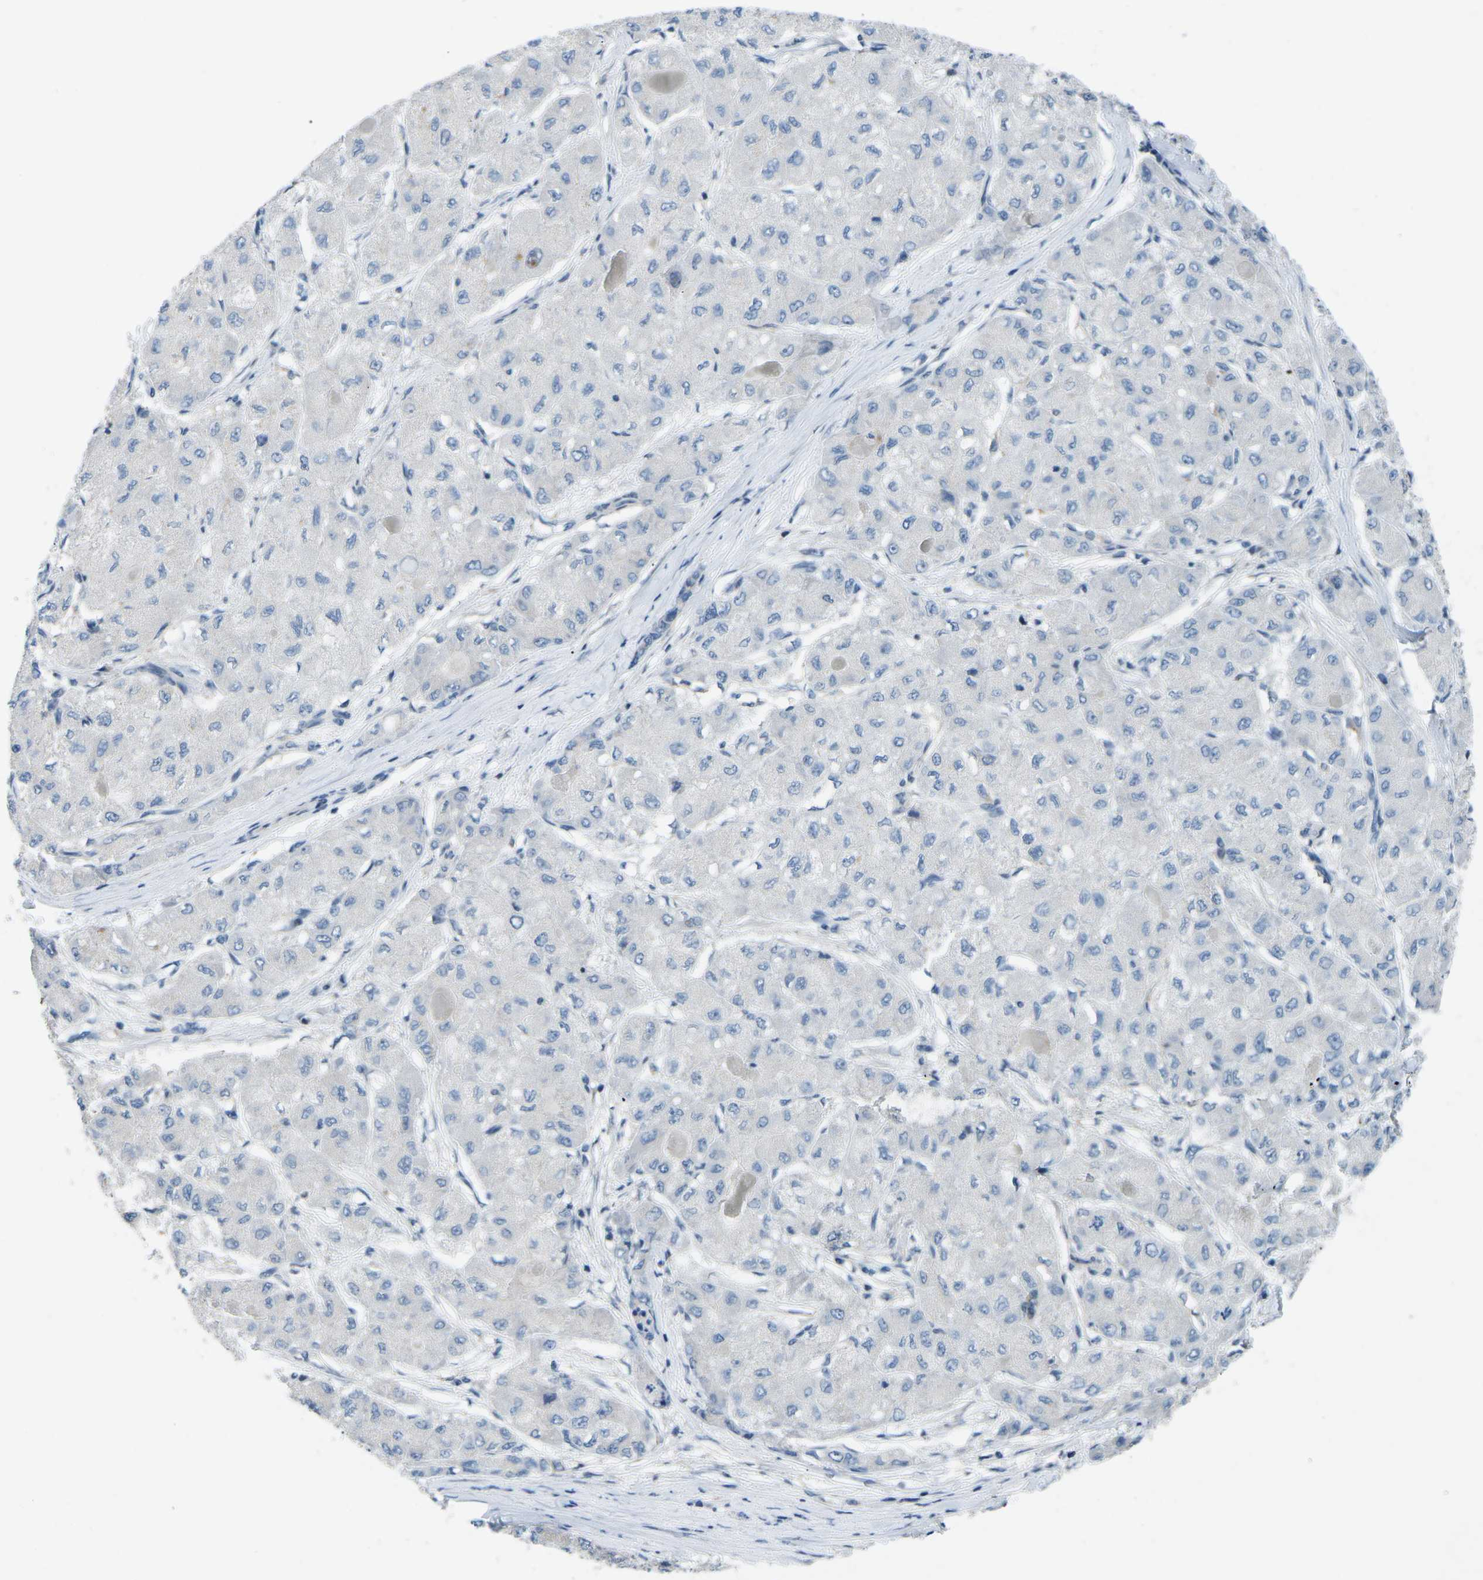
{"staining": {"intensity": "negative", "quantity": "none", "location": "none"}, "tissue": "liver cancer", "cell_type": "Tumor cells", "image_type": "cancer", "snomed": [{"axis": "morphology", "description": "Carcinoma, Hepatocellular, NOS"}, {"axis": "topography", "description": "Liver"}], "caption": "An immunohistochemistry image of liver cancer (hepatocellular carcinoma) is shown. There is no staining in tumor cells of liver cancer (hepatocellular carcinoma).", "gene": "MBNL1", "patient": {"sex": "male", "age": 80}}